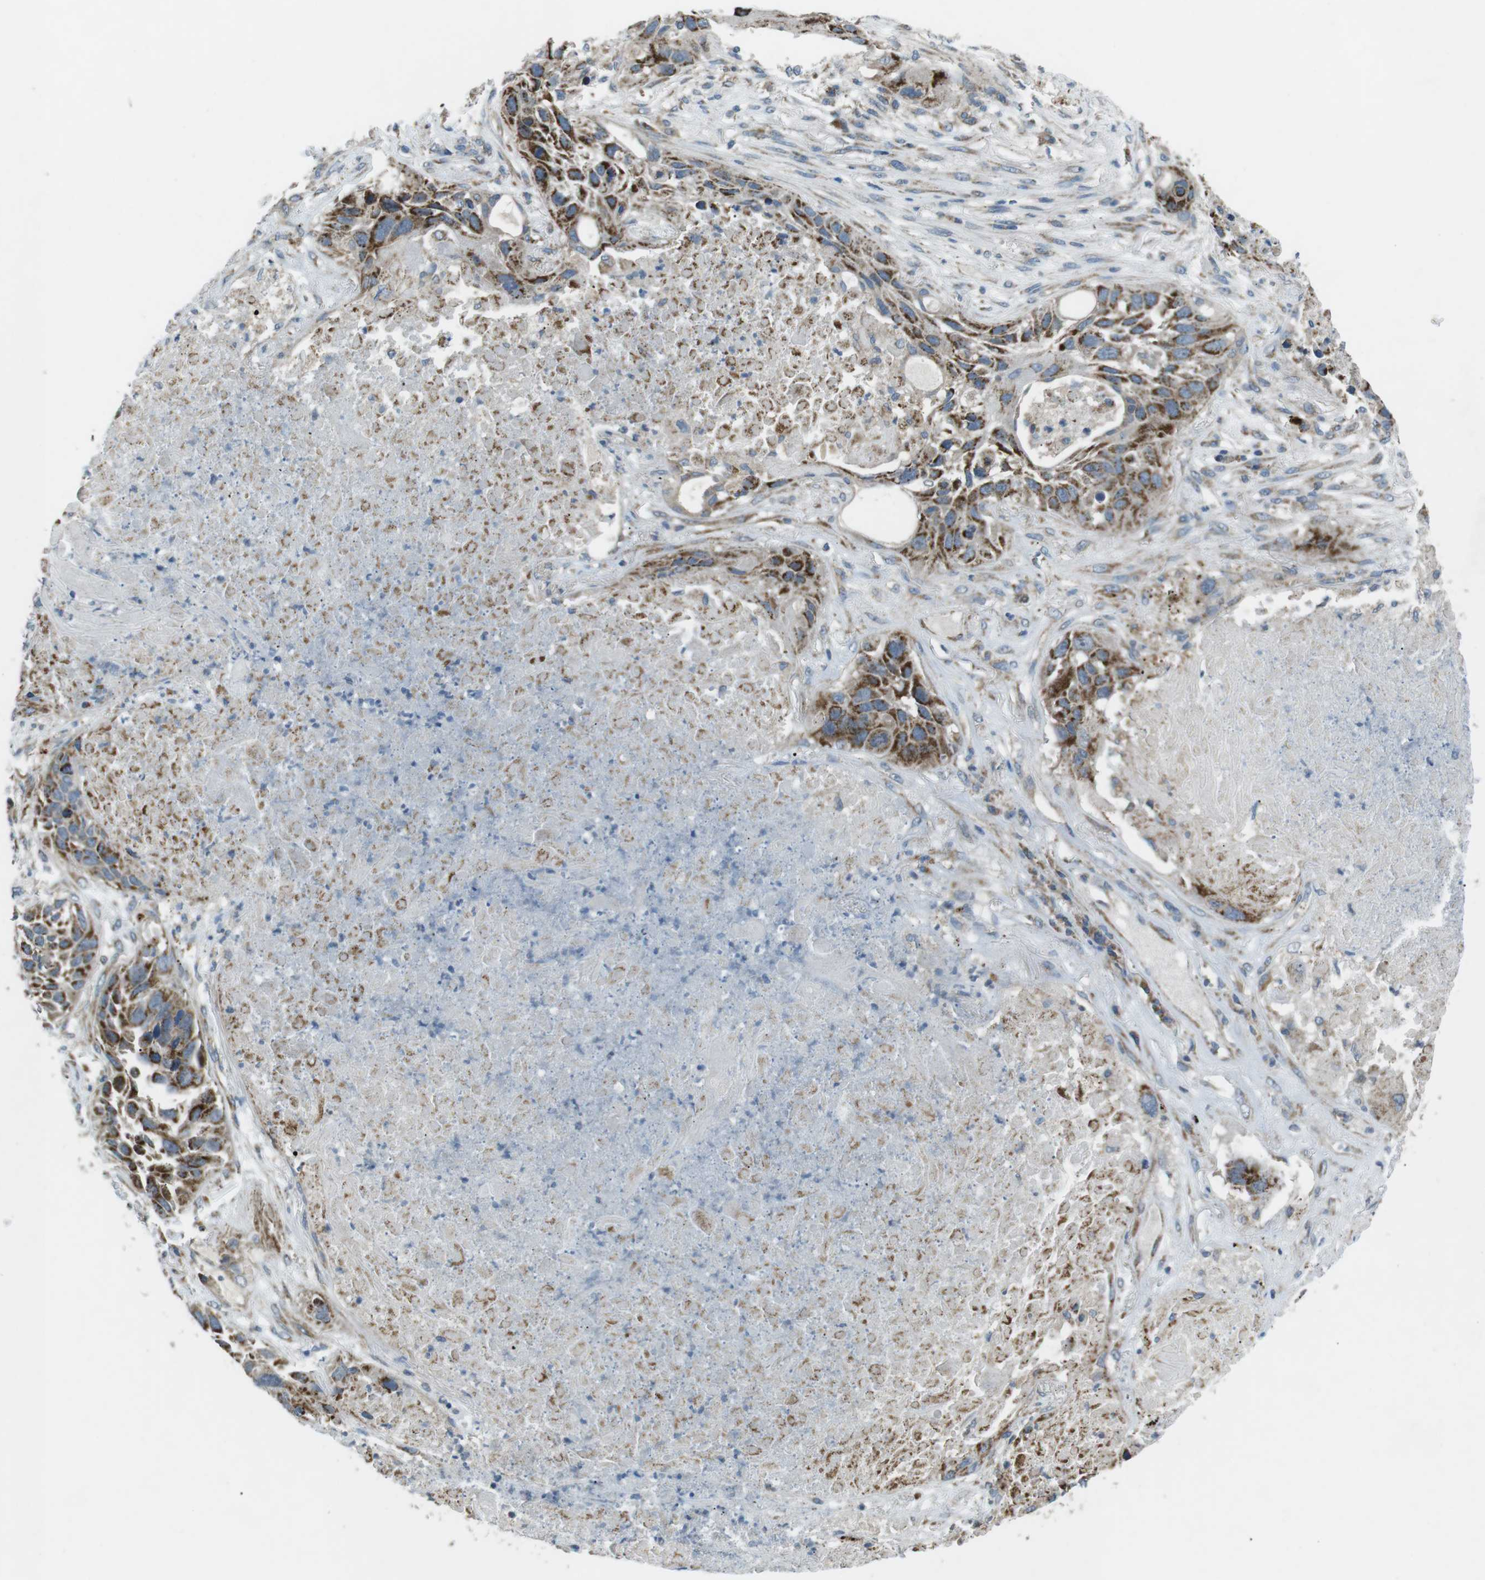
{"staining": {"intensity": "strong", "quantity": ">75%", "location": "cytoplasmic/membranous"}, "tissue": "lung cancer", "cell_type": "Tumor cells", "image_type": "cancer", "snomed": [{"axis": "morphology", "description": "Squamous cell carcinoma, NOS"}, {"axis": "topography", "description": "Lung"}], "caption": "Strong cytoplasmic/membranous expression for a protein is present in about >75% of tumor cells of lung cancer using immunohistochemistry (IHC).", "gene": "BACE1", "patient": {"sex": "male", "age": 57}}